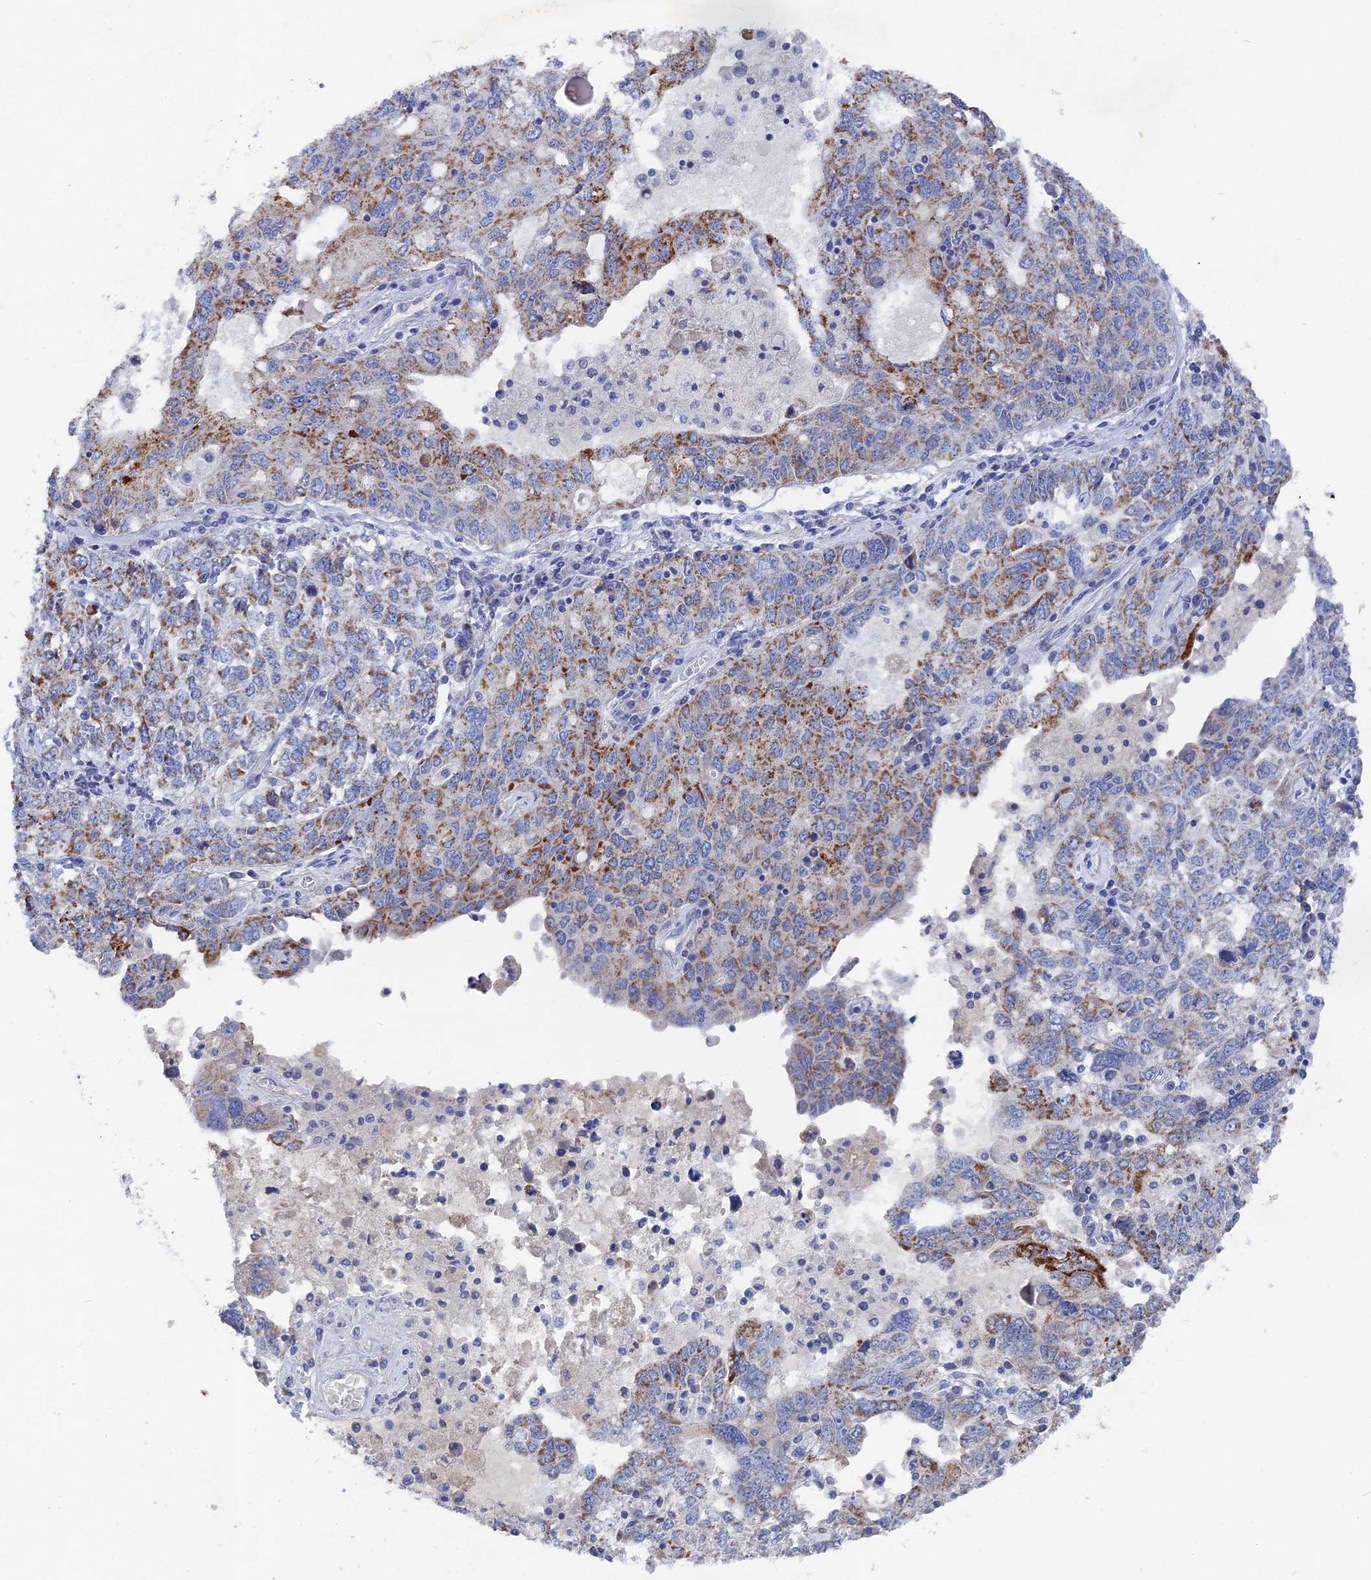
{"staining": {"intensity": "moderate", "quantity": ">75%", "location": "cytoplasmic/membranous"}, "tissue": "ovarian cancer", "cell_type": "Tumor cells", "image_type": "cancer", "snomed": [{"axis": "morphology", "description": "Carcinoma, endometroid"}, {"axis": "topography", "description": "Ovary"}], "caption": "Human ovarian cancer stained with a protein marker demonstrates moderate staining in tumor cells.", "gene": "HIGD1A", "patient": {"sex": "female", "age": 62}}